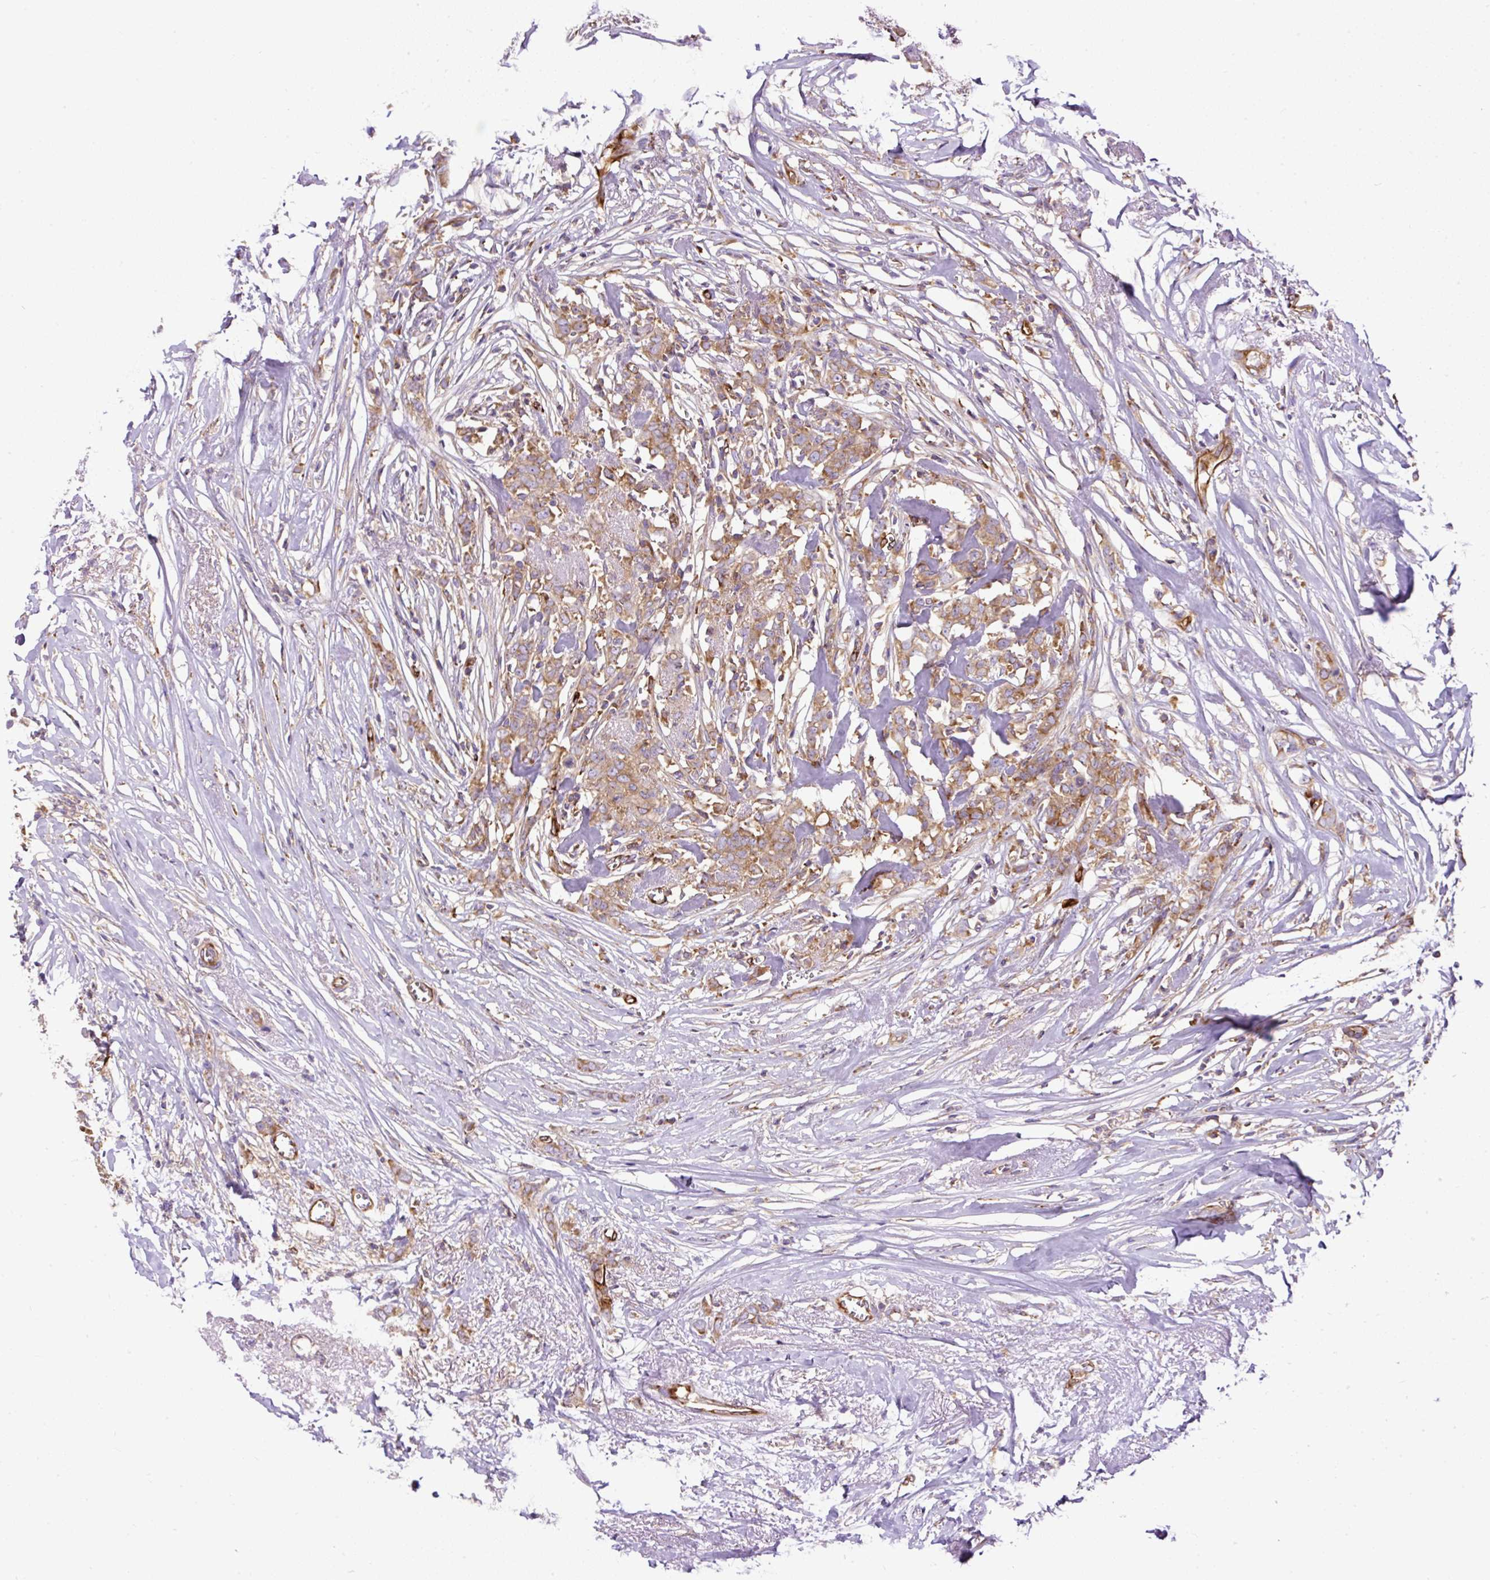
{"staining": {"intensity": "moderate", "quantity": "25%-75%", "location": "cytoplasmic/membranous"}, "tissue": "breast cancer", "cell_type": "Tumor cells", "image_type": "cancer", "snomed": [{"axis": "morphology", "description": "Lobular carcinoma"}, {"axis": "topography", "description": "Breast"}], "caption": "This histopathology image shows immunohistochemistry staining of human lobular carcinoma (breast), with medium moderate cytoplasmic/membranous staining in approximately 25%-75% of tumor cells.", "gene": "MAP1S", "patient": {"sex": "female", "age": 91}}